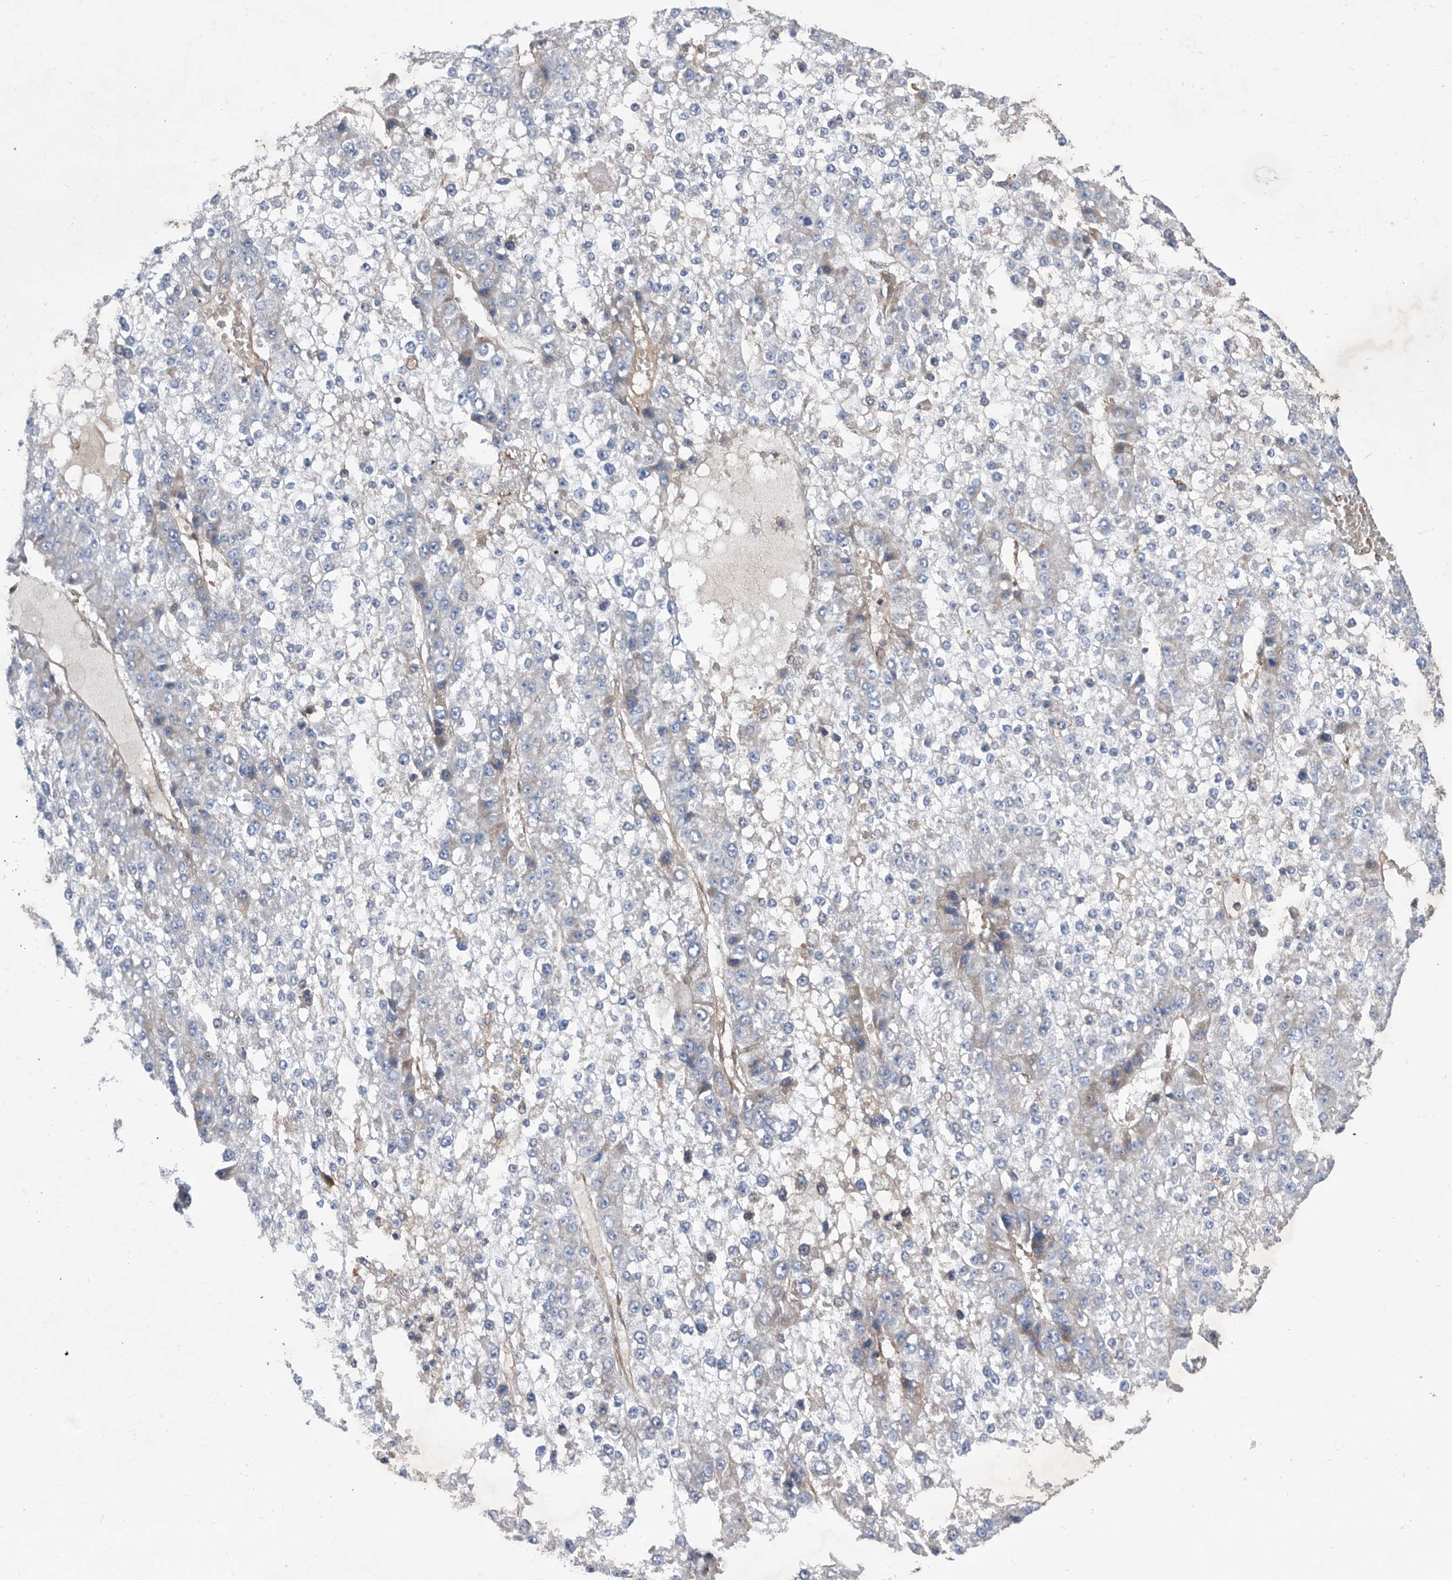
{"staining": {"intensity": "negative", "quantity": "none", "location": "none"}, "tissue": "liver cancer", "cell_type": "Tumor cells", "image_type": "cancer", "snomed": [{"axis": "morphology", "description": "Carcinoma, Hepatocellular, NOS"}, {"axis": "topography", "description": "Liver"}], "caption": "Human liver cancer (hepatocellular carcinoma) stained for a protein using immunohistochemistry exhibits no staining in tumor cells.", "gene": "ATP13A3", "patient": {"sex": "female", "age": 73}}